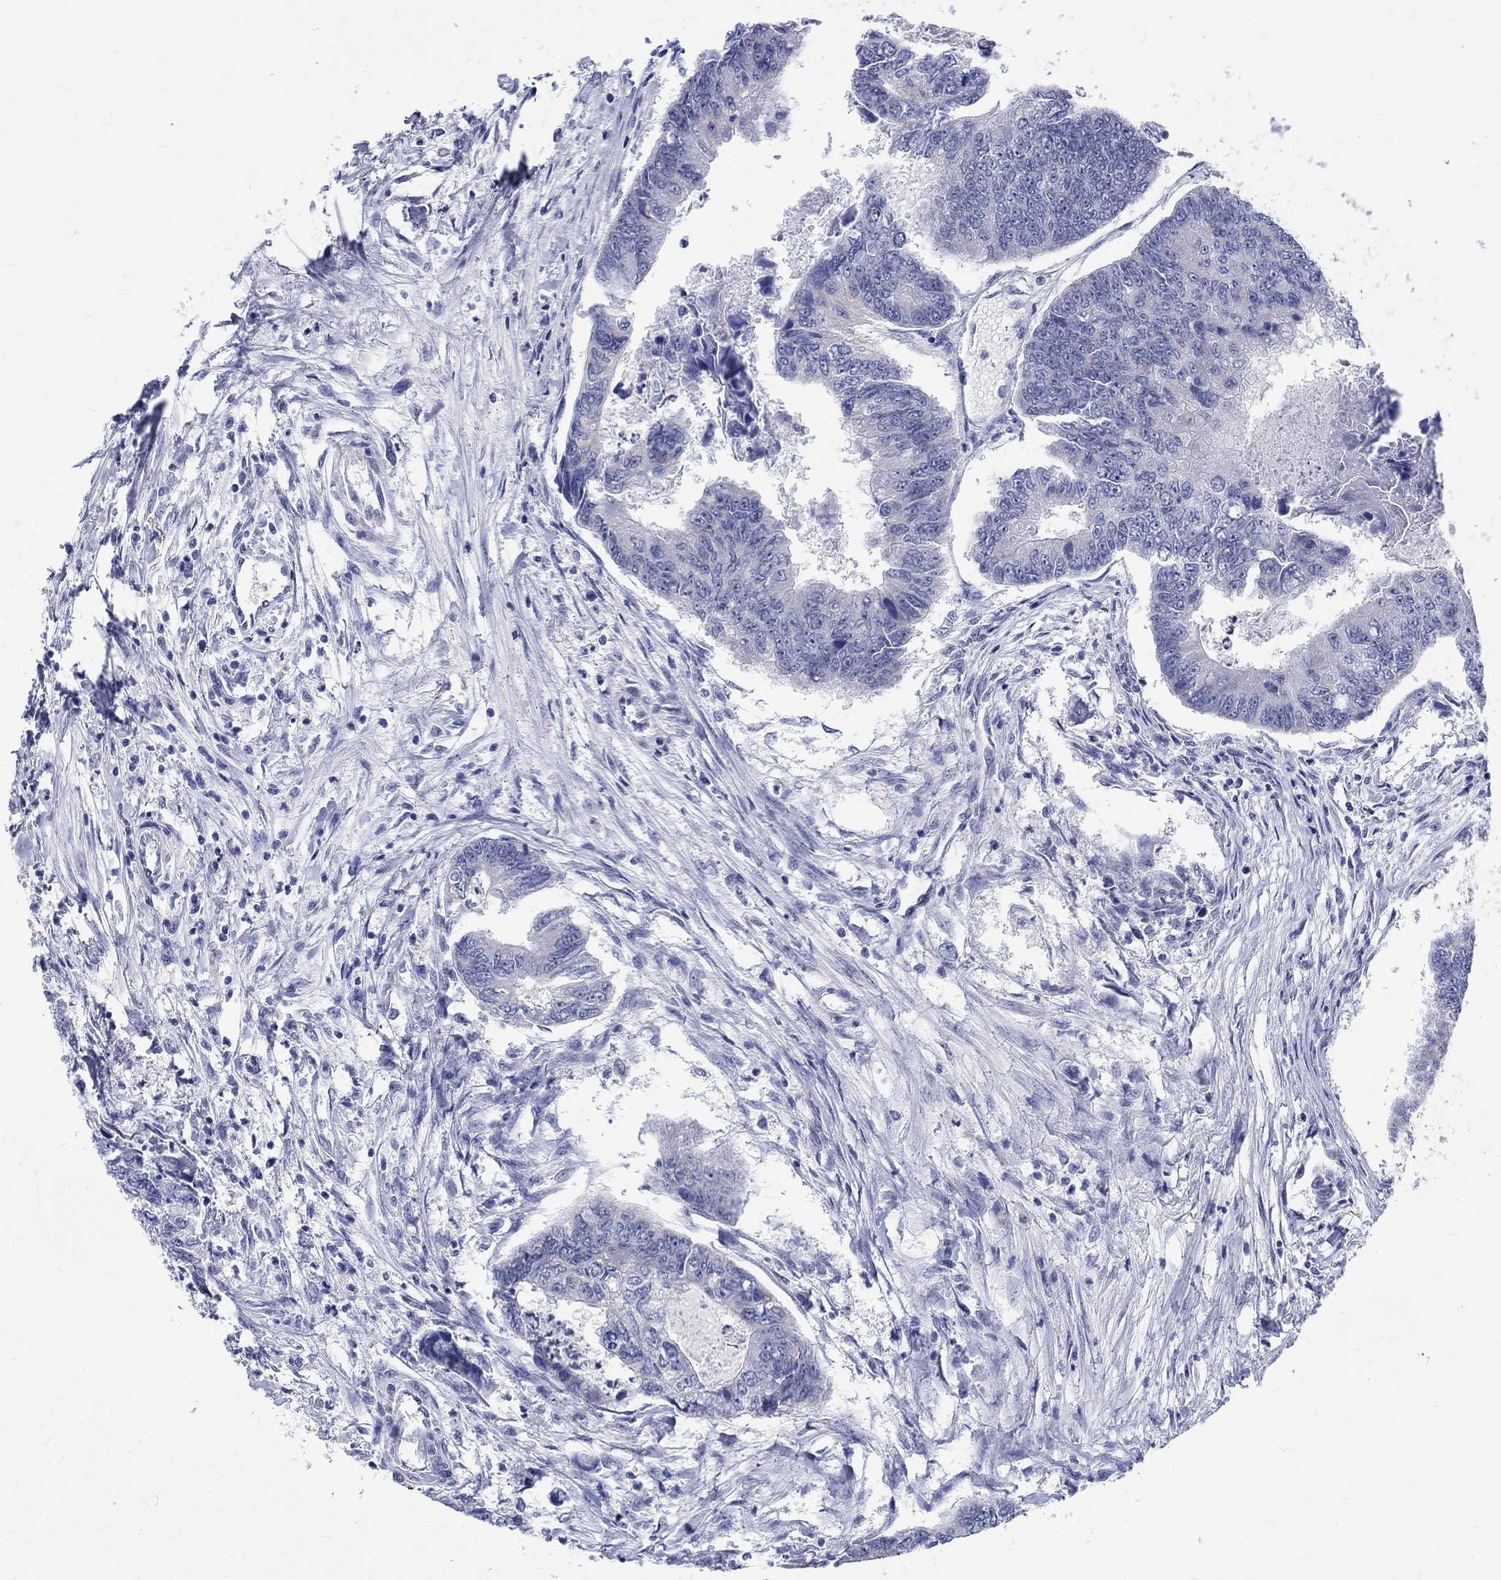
{"staining": {"intensity": "negative", "quantity": "none", "location": "none"}, "tissue": "colorectal cancer", "cell_type": "Tumor cells", "image_type": "cancer", "snomed": [{"axis": "morphology", "description": "Adenocarcinoma, NOS"}, {"axis": "topography", "description": "Colon"}], "caption": "This is an immunohistochemistry photomicrograph of colorectal cancer. There is no staining in tumor cells.", "gene": "ST6GALNAC1", "patient": {"sex": "female", "age": 65}}